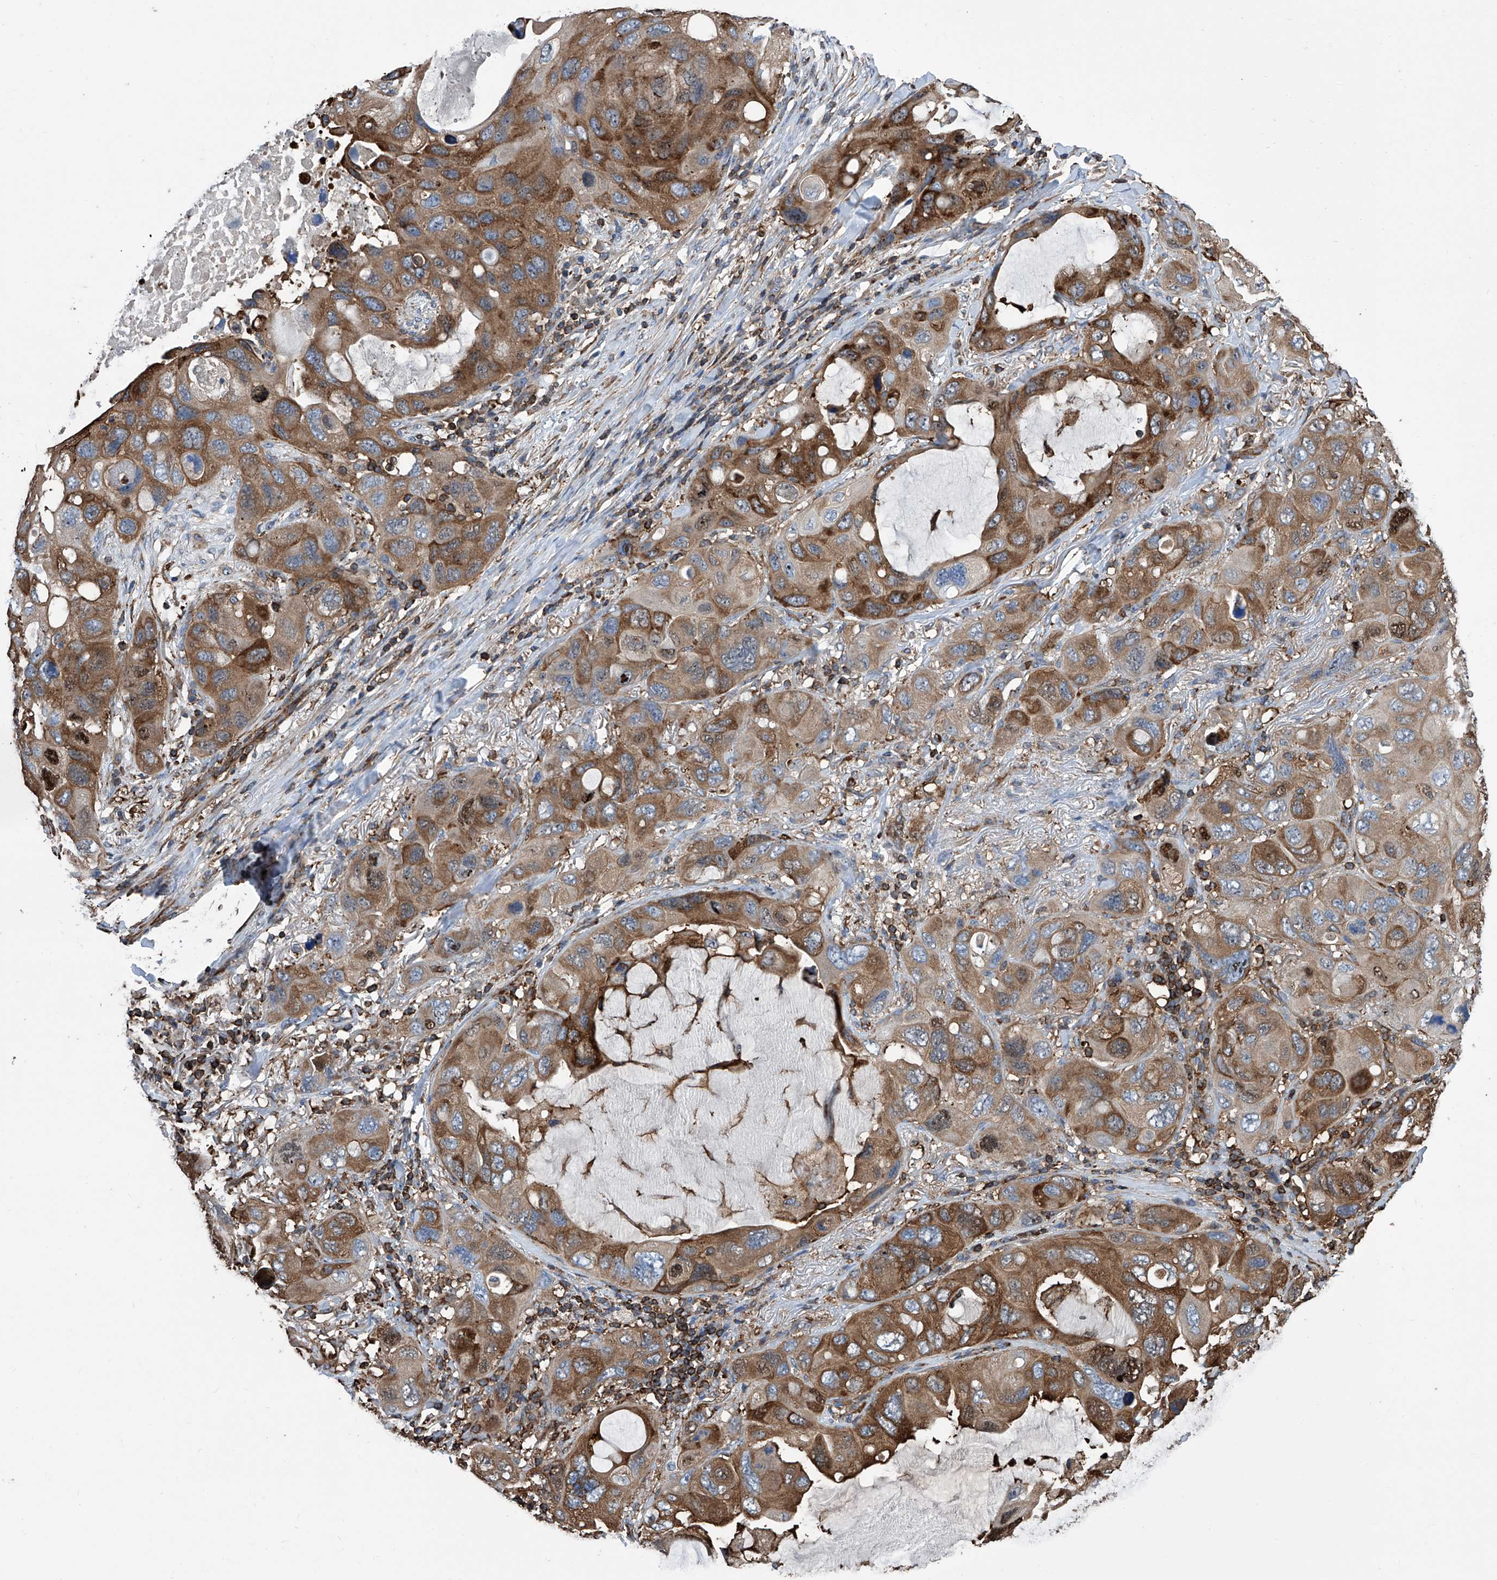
{"staining": {"intensity": "moderate", "quantity": ">75%", "location": "cytoplasmic/membranous"}, "tissue": "lung cancer", "cell_type": "Tumor cells", "image_type": "cancer", "snomed": [{"axis": "morphology", "description": "Squamous cell carcinoma, NOS"}, {"axis": "topography", "description": "Lung"}], "caption": "DAB (3,3'-diaminobenzidine) immunohistochemical staining of lung cancer shows moderate cytoplasmic/membranous protein staining in approximately >75% of tumor cells.", "gene": "ZNF484", "patient": {"sex": "female", "age": 73}}